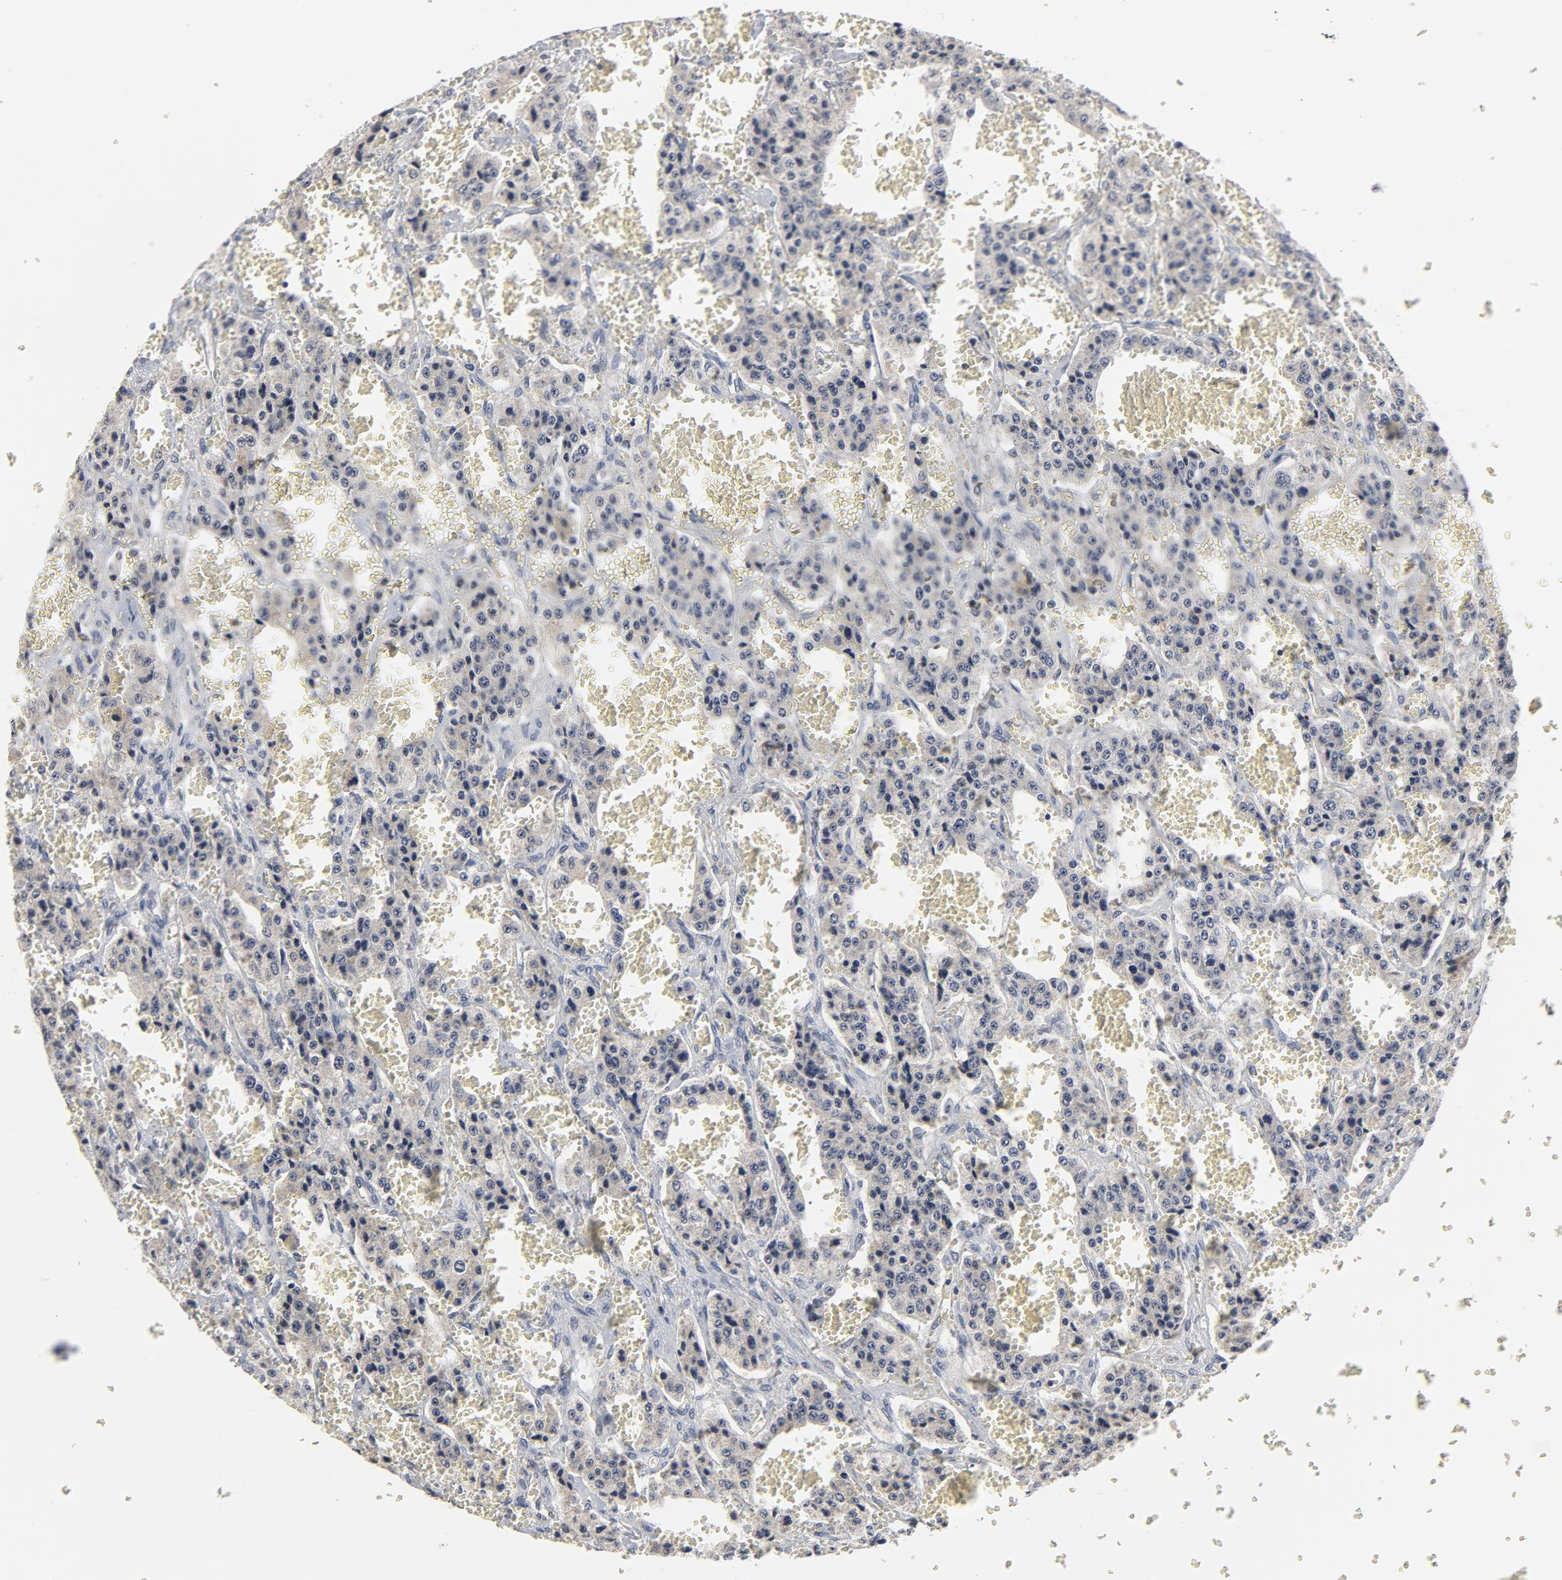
{"staining": {"intensity": "negative", "quantity": "none", "location": "none"}, "tissue": "carcinoid", "cell_type": "Tumor cells", "image_type": "cancer", "snomed": [{"axis": "morphology", "description": "Carcinoid, malignant, NOS"}, {"axis": "topography", "description": "Small intestine"}], "caption": "The immunohistochemistry (IHC) image has no significant positivity in tumor cells of malignant carcinoid tissue.", "gene": "PPP1R1B", "patient": {"sex": "male", "age": 52}}